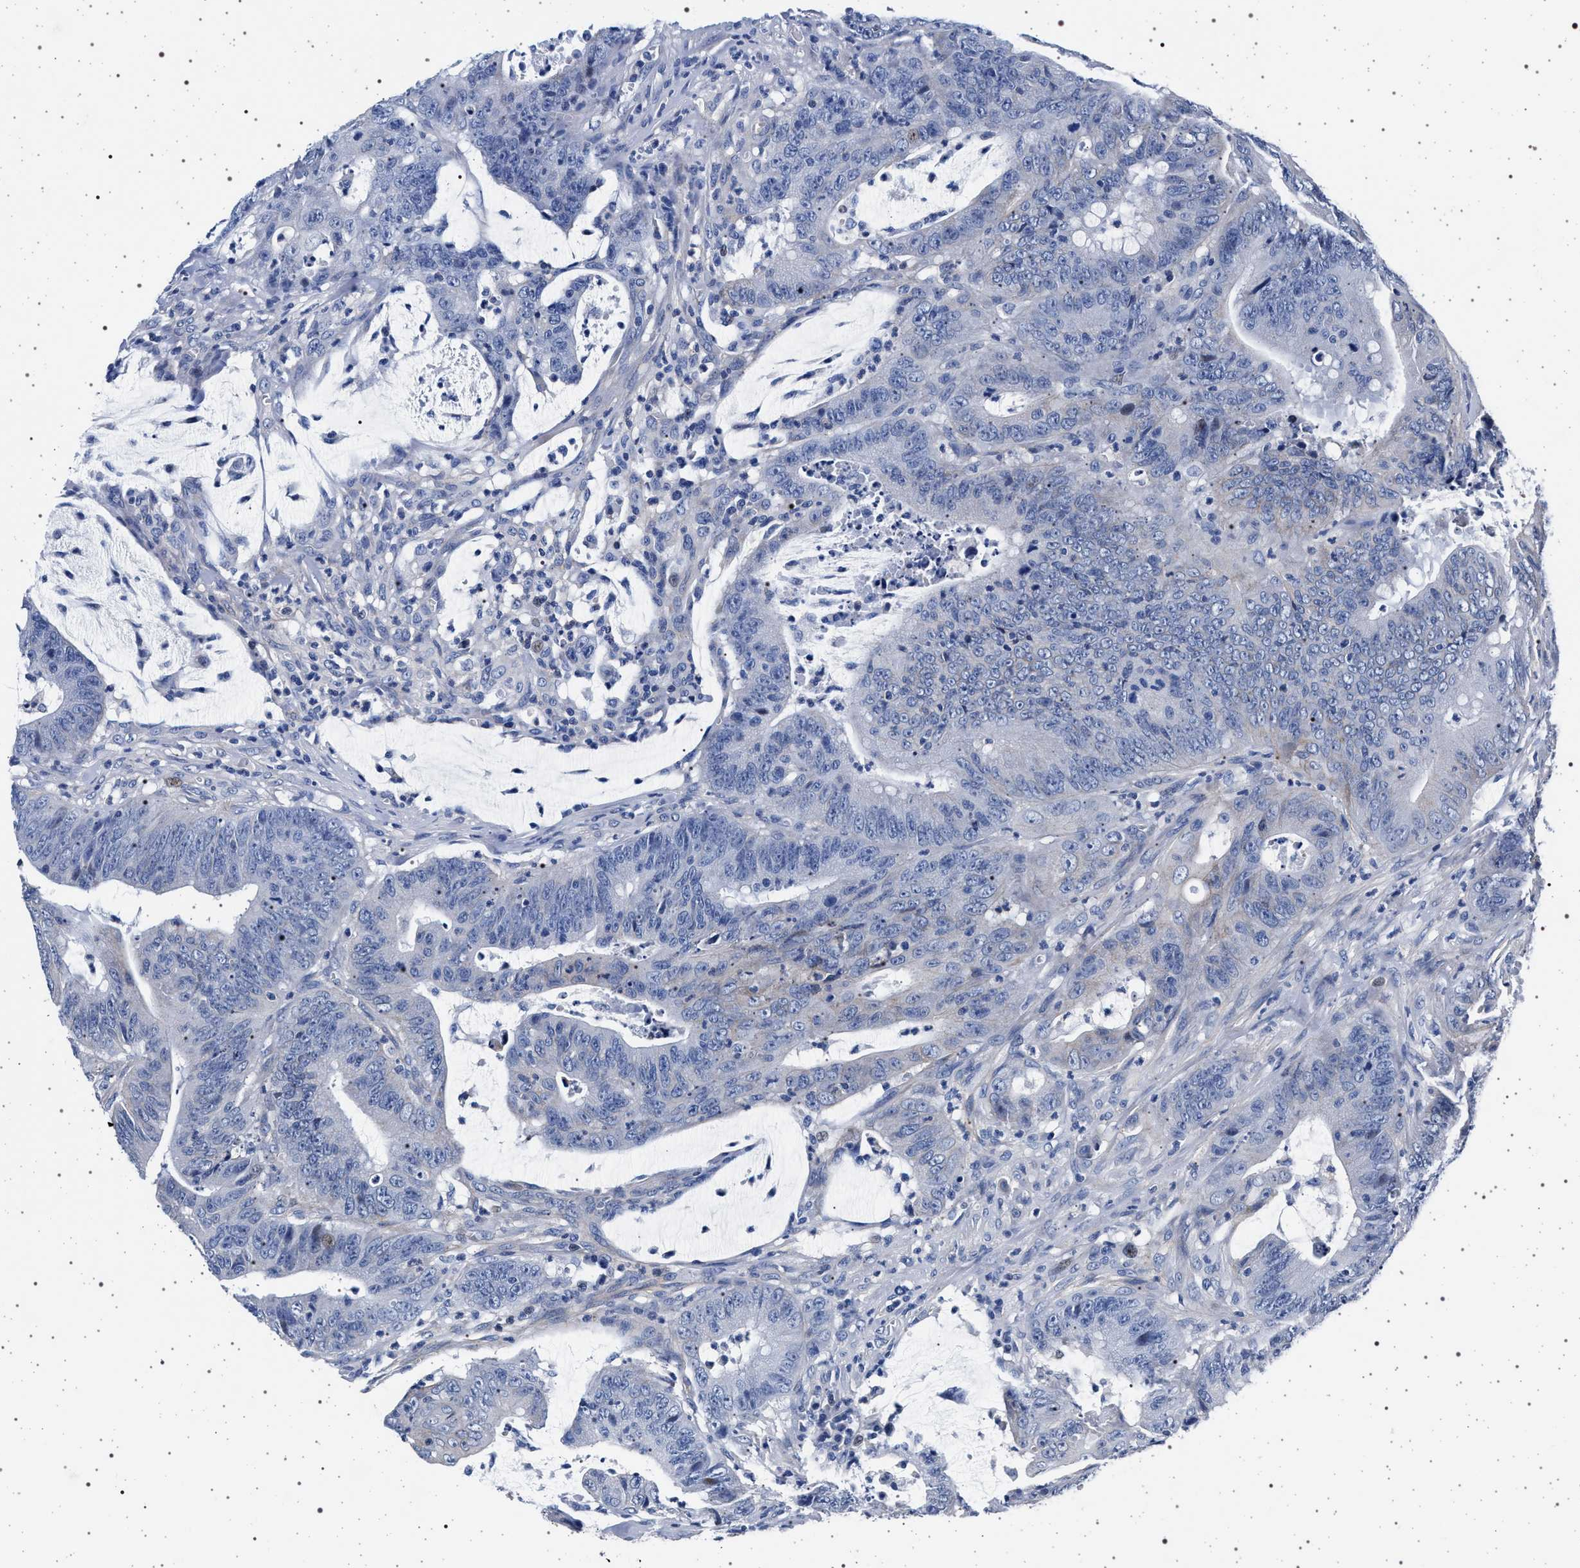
{"staining": {"intensity": "weak", "quantity": "<25%", "location": "cytoplasmic/membranous"}, "tissue": "colorectal cancer", "cell_type": "Tumor cells", "image_type": "cancer", "snomed": [{"axis": "morphology", "description": "Adenocarcinoma, NOS"}, {"axis": "topography", "description": "Colon"}], "caption": "An immunohistochemistry micrograph of colorectal cancer (adenocarcinoma) is shown. There is no staining in tumor cells of colorectal cancer (adenocarcinoma).", "gene": "SLC9A1", "patient": {"sex": "male", "age": 45}}